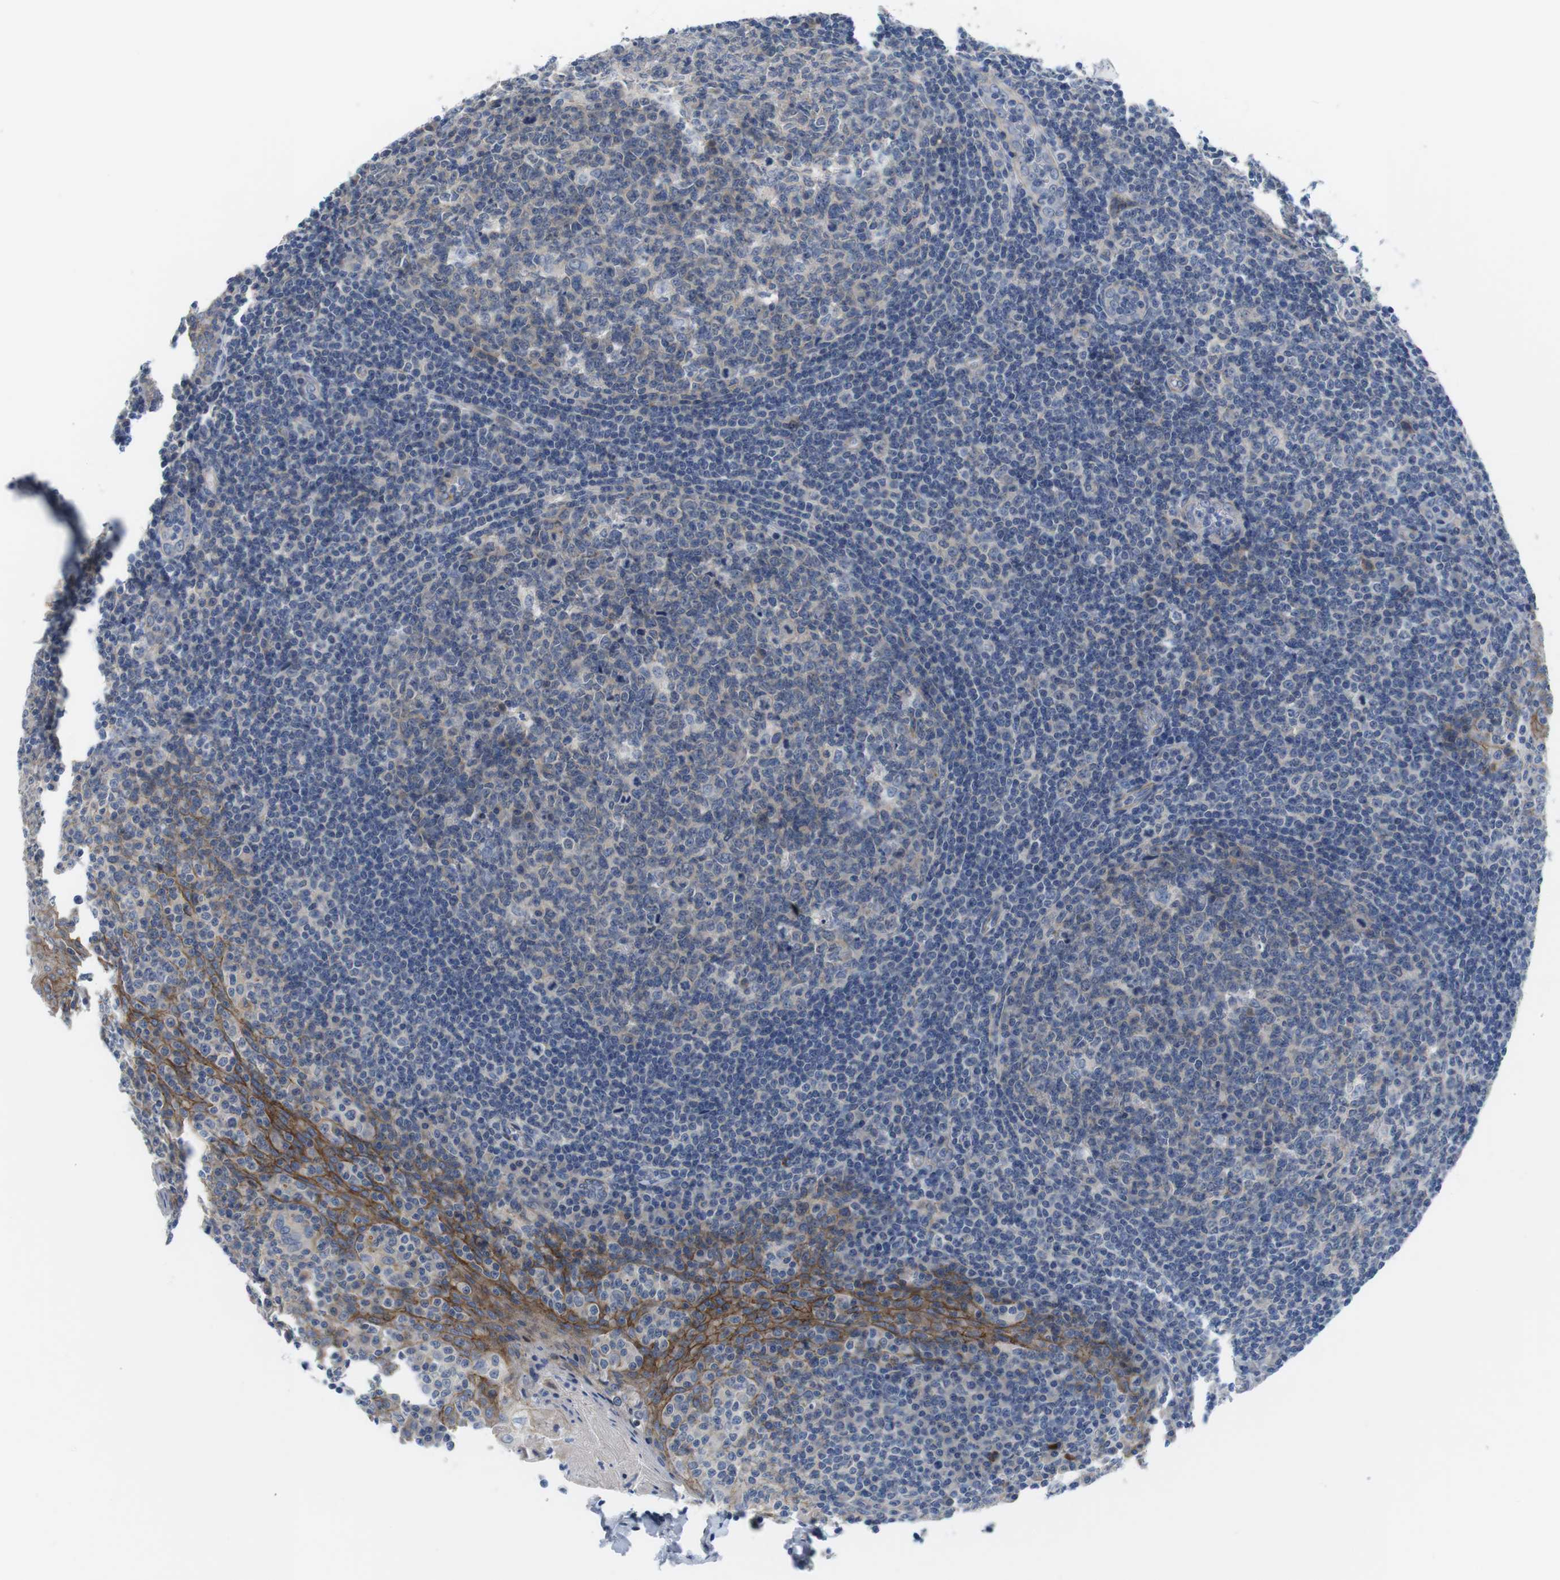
{"staining": {"intensity": "weak", "quantity": "<25%", "location": "cytoplasmic/membranous"}, "tissue": "tonsil", "cell_type": "Germinal center cells", "image_type": "normal", "snomed": [{"axis": "morphology", "description": "Normal tissue, NOS"}, {"axis": "topography", "description": "Tonsil"}], "caption": "DAB immunohistochemical staining of benign tonsil demonstrates no significant expression in germinal center cells. The staining is performed using DAB (3,3'-diaminobenzidine) brown chromogen with nuclei counter-stained in using hematoxylin.", "gene": "SCRIB", "patient": {"sex": "male", "age": 31}}